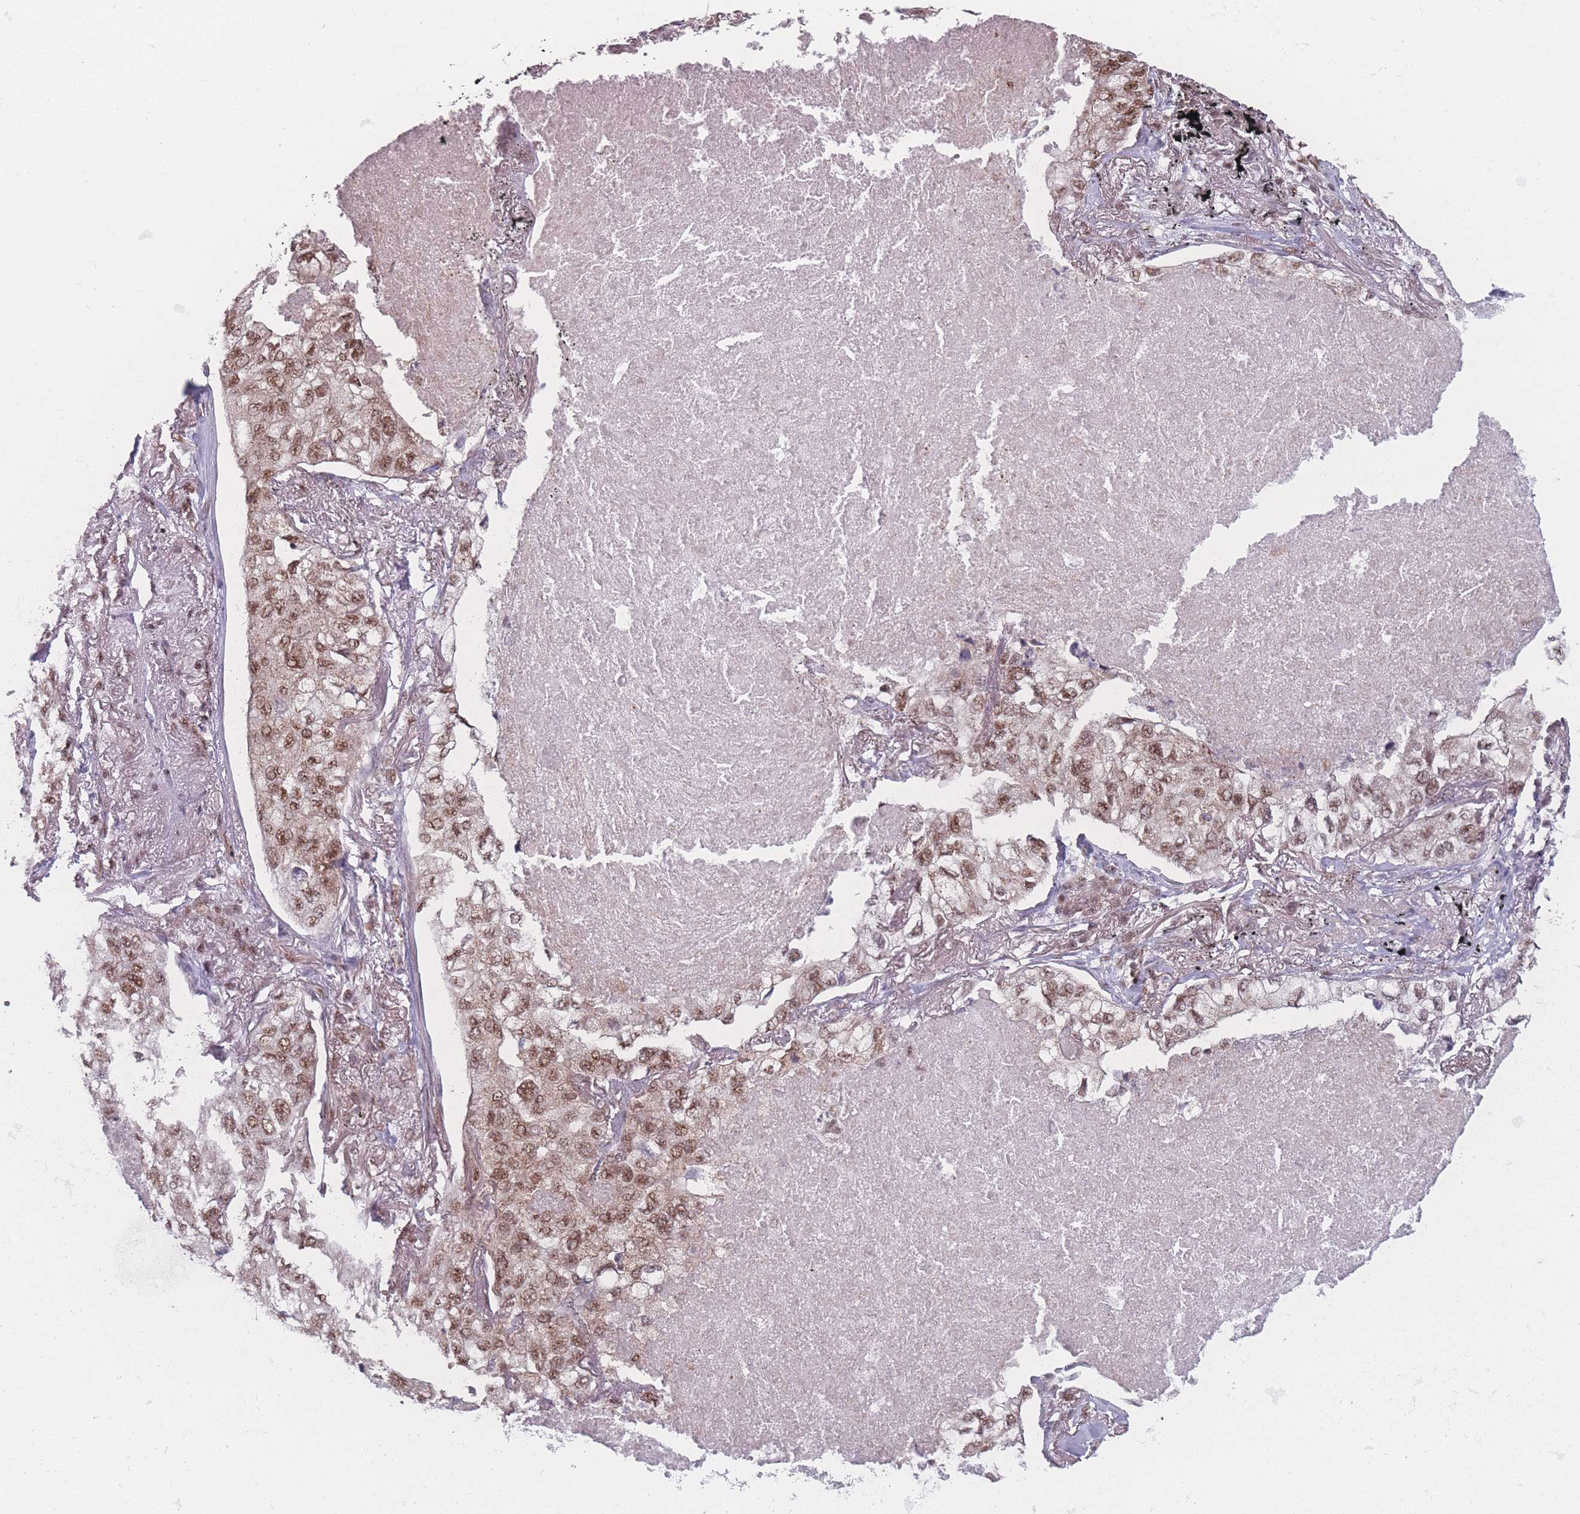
{"staining": {"intensity": "moderate", "quantity": ">75%", "location": "nuclear"}, "tissue": "lung cancer", "cell_type": "Tumor cells", "image_type": "cancer", "snomed": [{"axis": "morphology", "description": "Adenocarcinoma, NOS"}, {"axis": "topography", "description": "Lung"}], "caption": "Tumor cells display medium levels of moderate nuclear positivity in about >75% of cells in human lung adenocarcinoma.", "gene": "ZC3H14", "patient": {"sex": "male", "age": 65}}